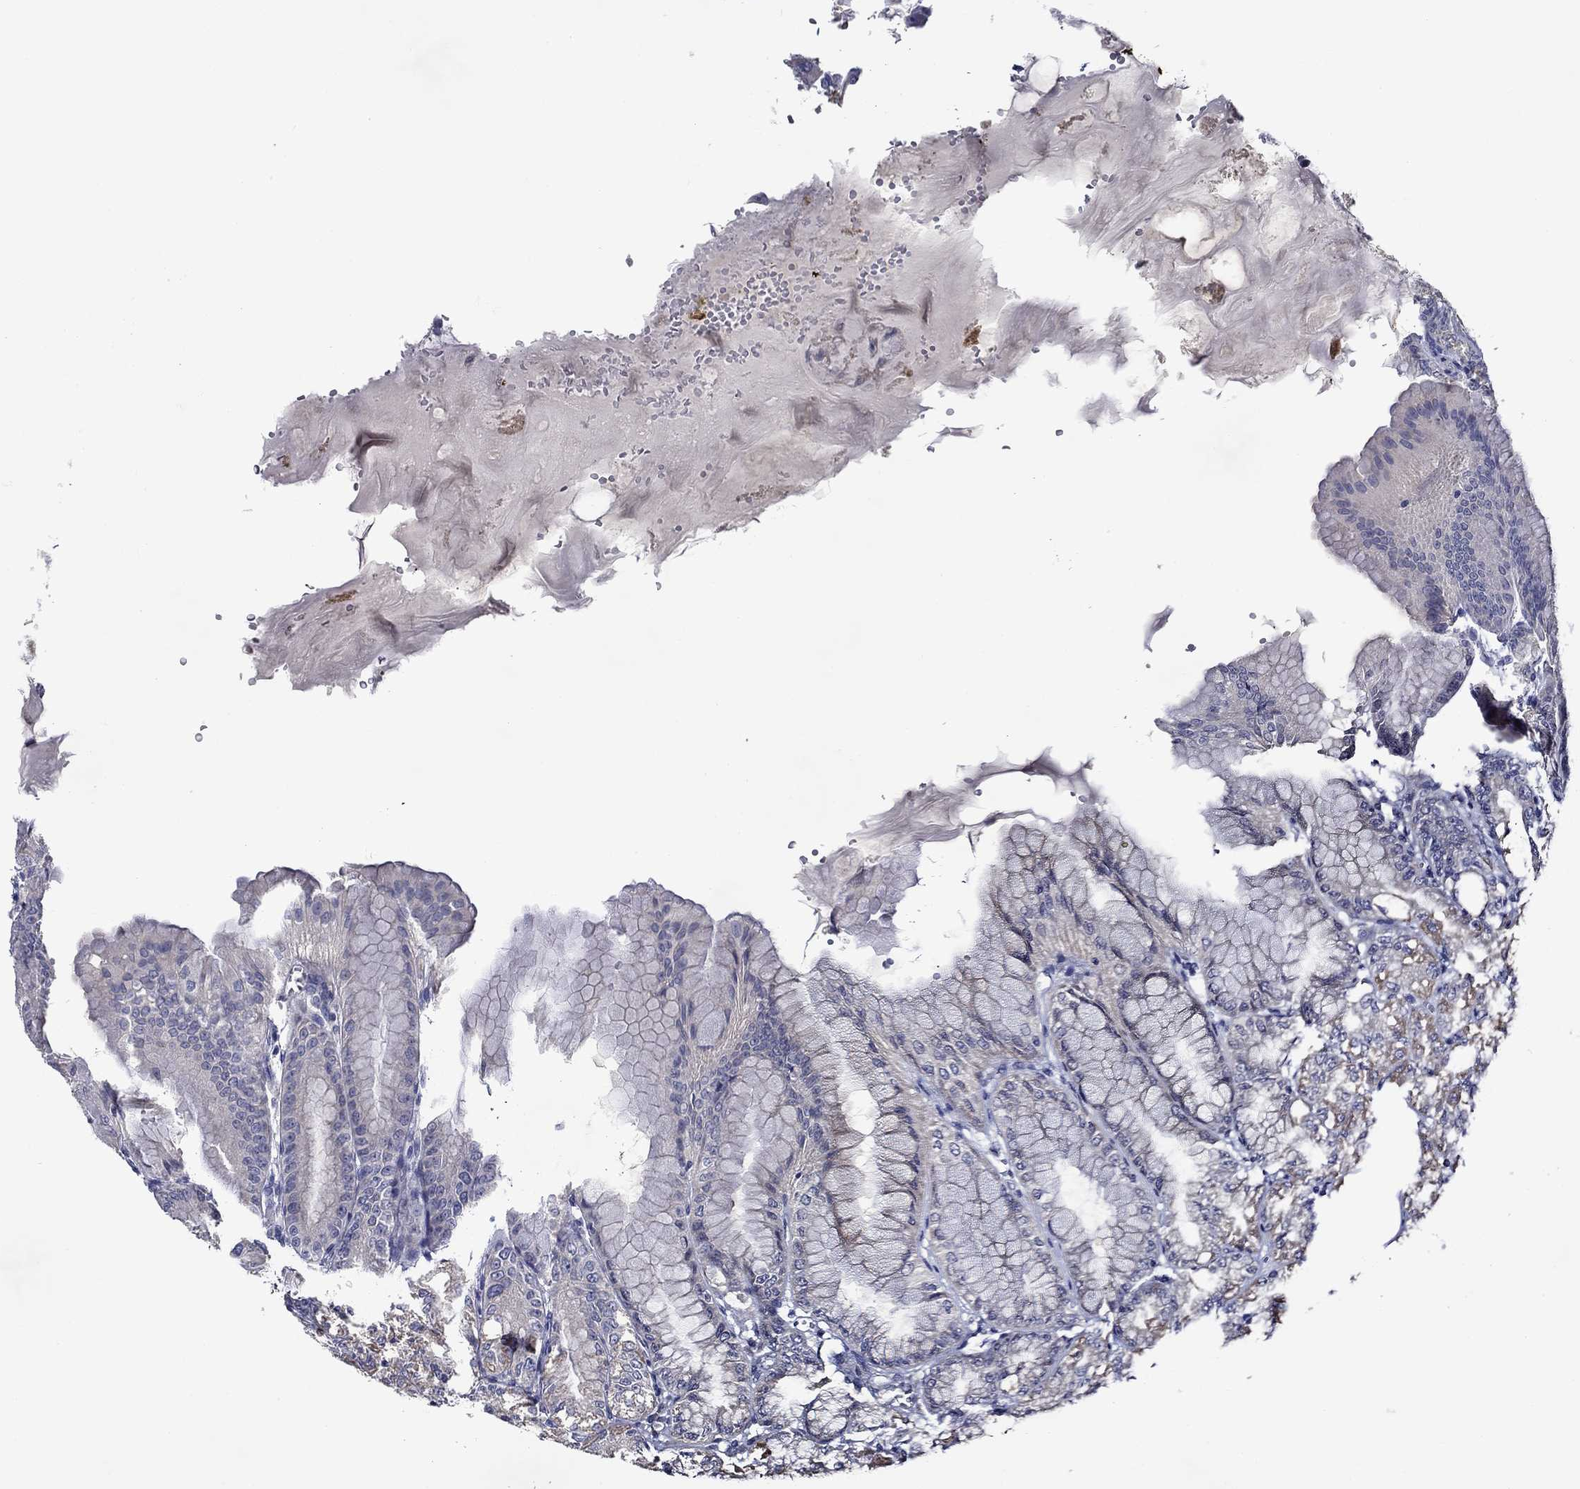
{"staining": {"intensity": "moderate", "quantity": "<25%", "location": "cytoplasmic/membranous"}, "tissue": "stomach", "cell_type": "Glandular cells", "image_type": "normal", "snomed": [{"axis": "morphology", "description": "Normal tissue, NOS"}, {"axis": "topography", "description": "Stomach"}], "caption": "Immunohistochemical staining of unremarkable human stomach demonstrates low levels of moderate cytoplasmic/membranous positivity in approximately <25% of glandular cells. Nuclei are stained in blue.", "gene": "SPATA7", "patient": {"sex": "male", "age": 71}}